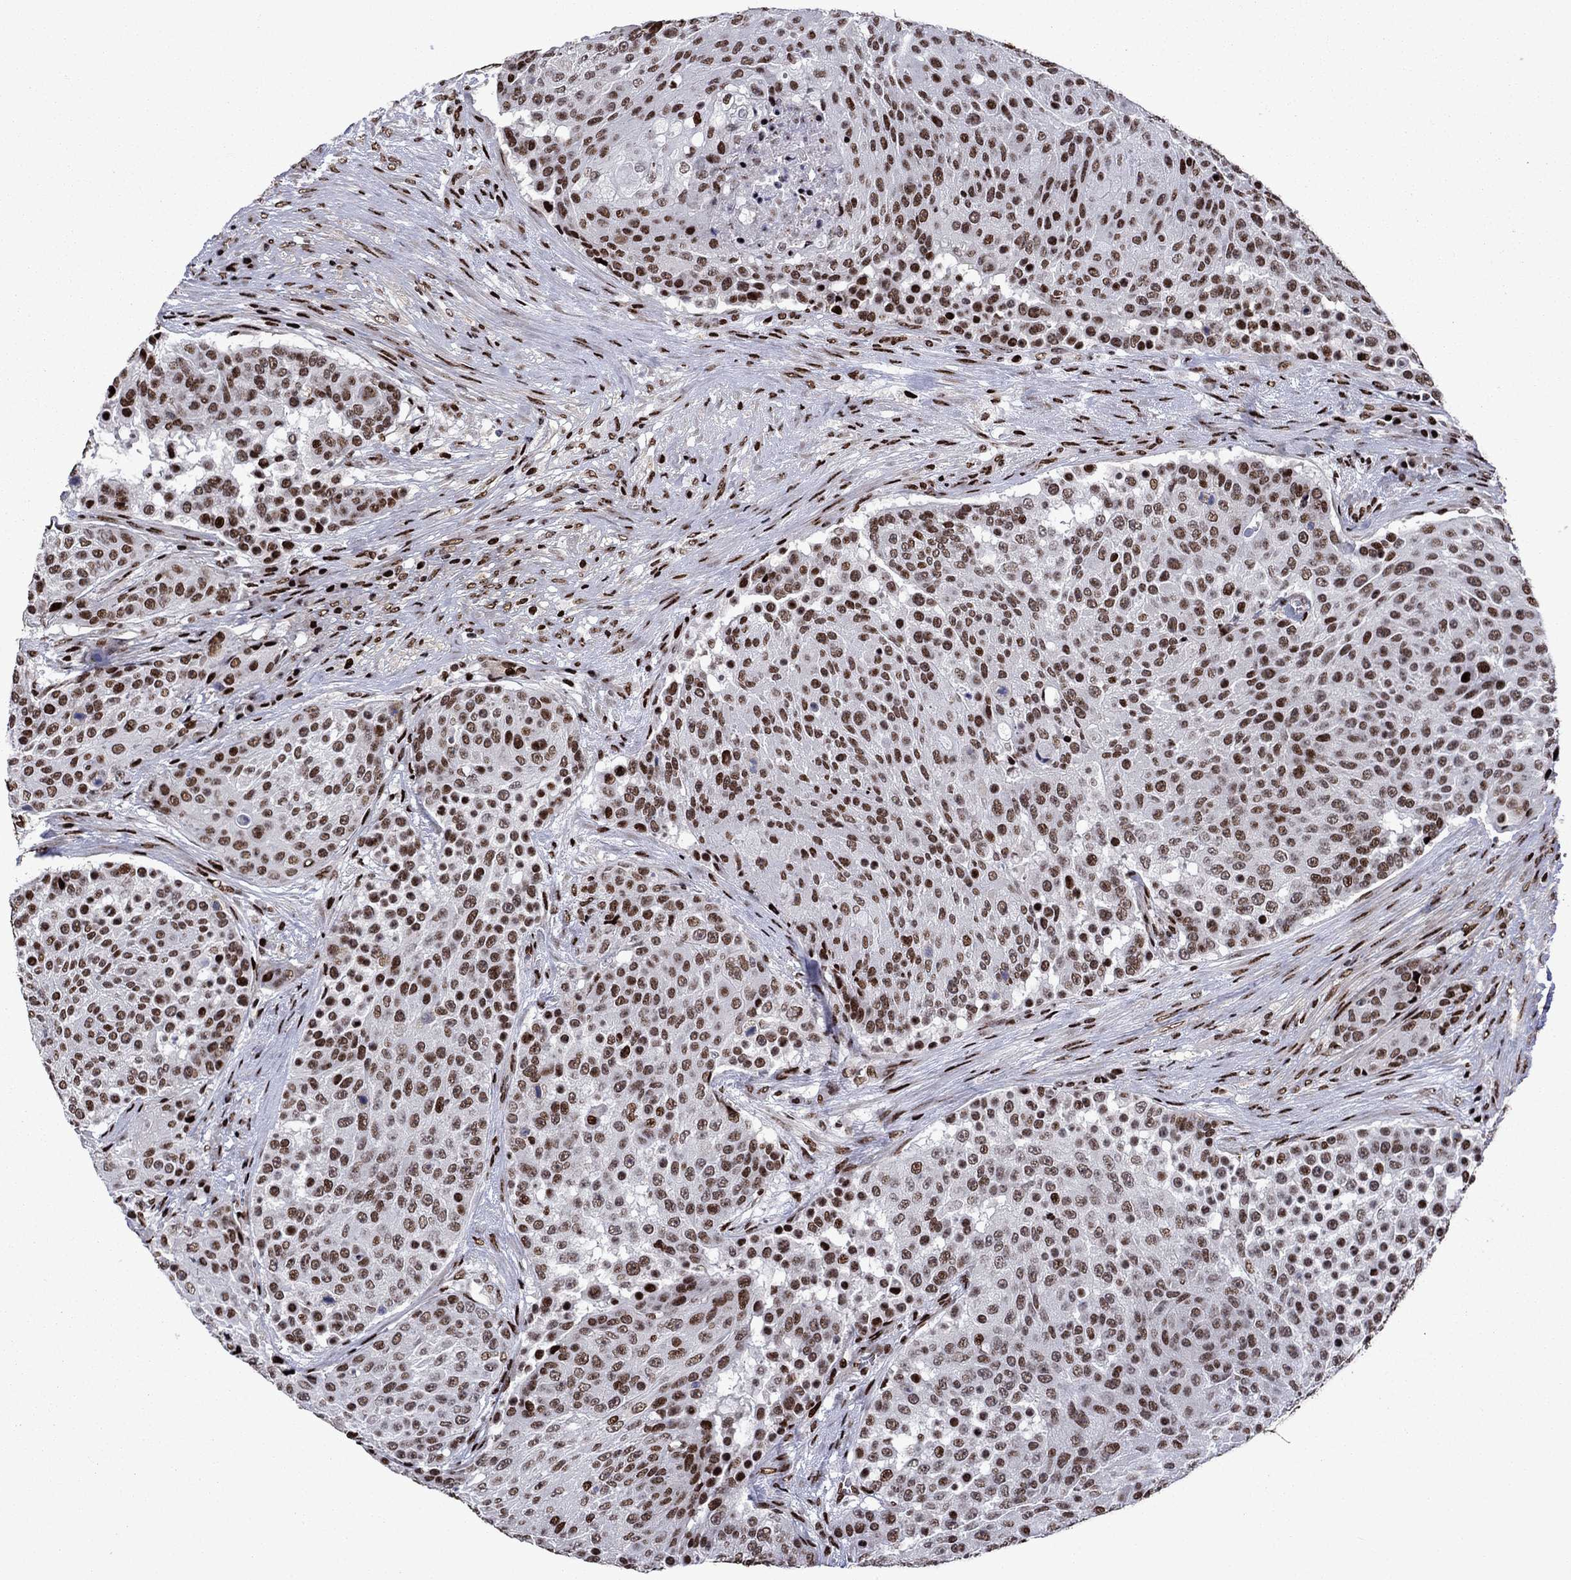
{"staining": {"intensity": "strong", "quantity": ">75%", "location": "nuclear"}, "tissue": "urothelial cancer", "cell_type": "Tumor cells", "image_type": "cancer", "snomed": [{"axis": "morphology", "description": "Urothelial carcinoma, High grade"}, {"axis": "topography", "description": "Urinary bladder"}], "caption": "A brown stain highlights strong nuclear positivity of a protein in human urothelial carcinoma (high-grade) tumor cells.", "gene": "LIMK1", "patient": {"sex": "female", "age": 63}}